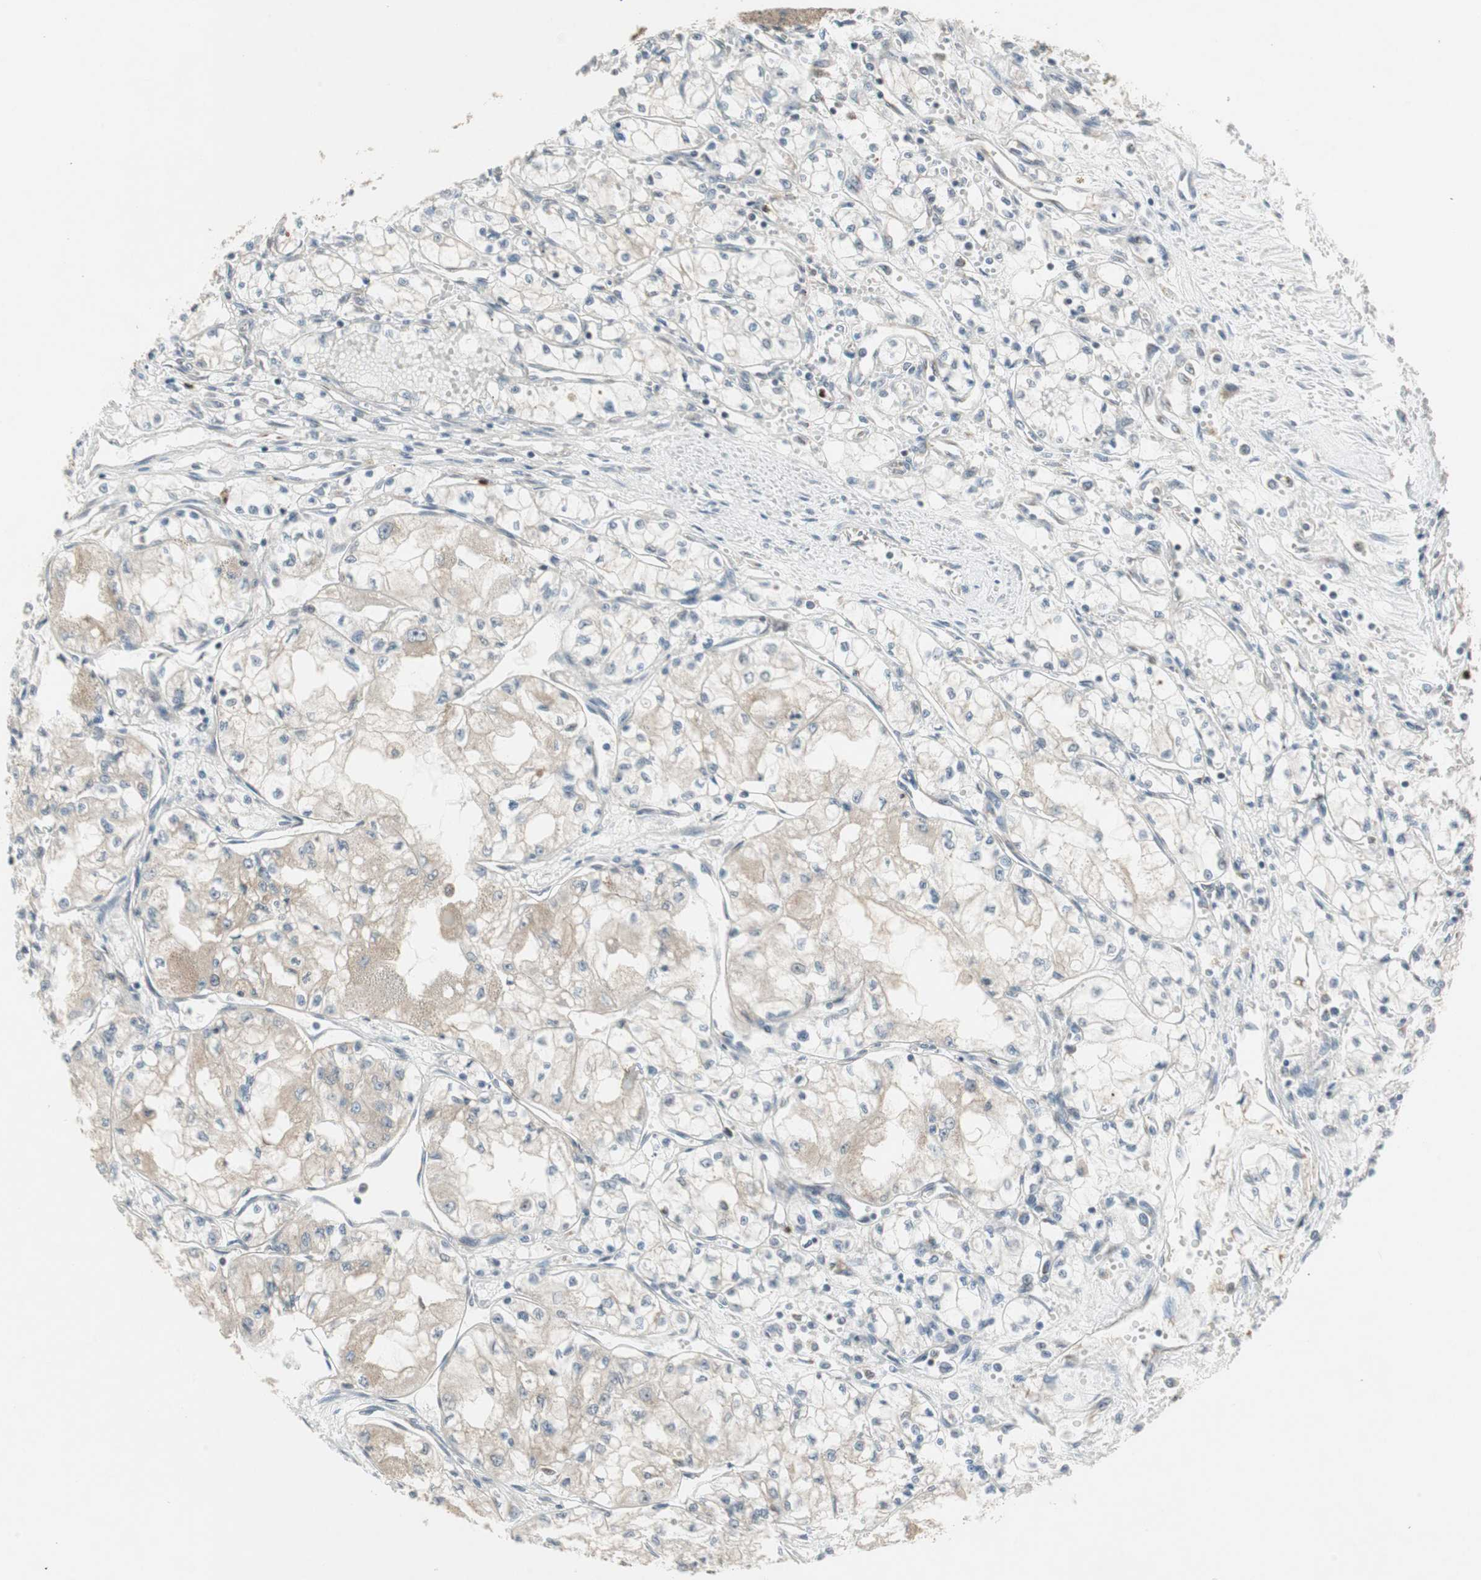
{"staining": {"intensity": "weak", "quantity": "25%-75%", "location": "cytoplasmic/membranous"}, "tissue": "renal cancer", "cell_type": "Tumor cells", "image_type": "cancer", "snomed": [{"axis": "morphology", "description": "Normal tissue, NOS"}, {"axis": "morphology", "description": "Adenocarcinoma, NOS"}, {"axis": "topography", "description": "Kidney"}], "caption": "Brown immunohistochemical staining in human adenocarcinoma (renal) exhibits weak cytoplasmic/membranous positivity in approximately 25%-75% of tumor cells. The protein of interest is shown in brown color, while the nuclei are stained blue.", "gene": "SNX4", "patient": {"sex": "male", "age": 59}}